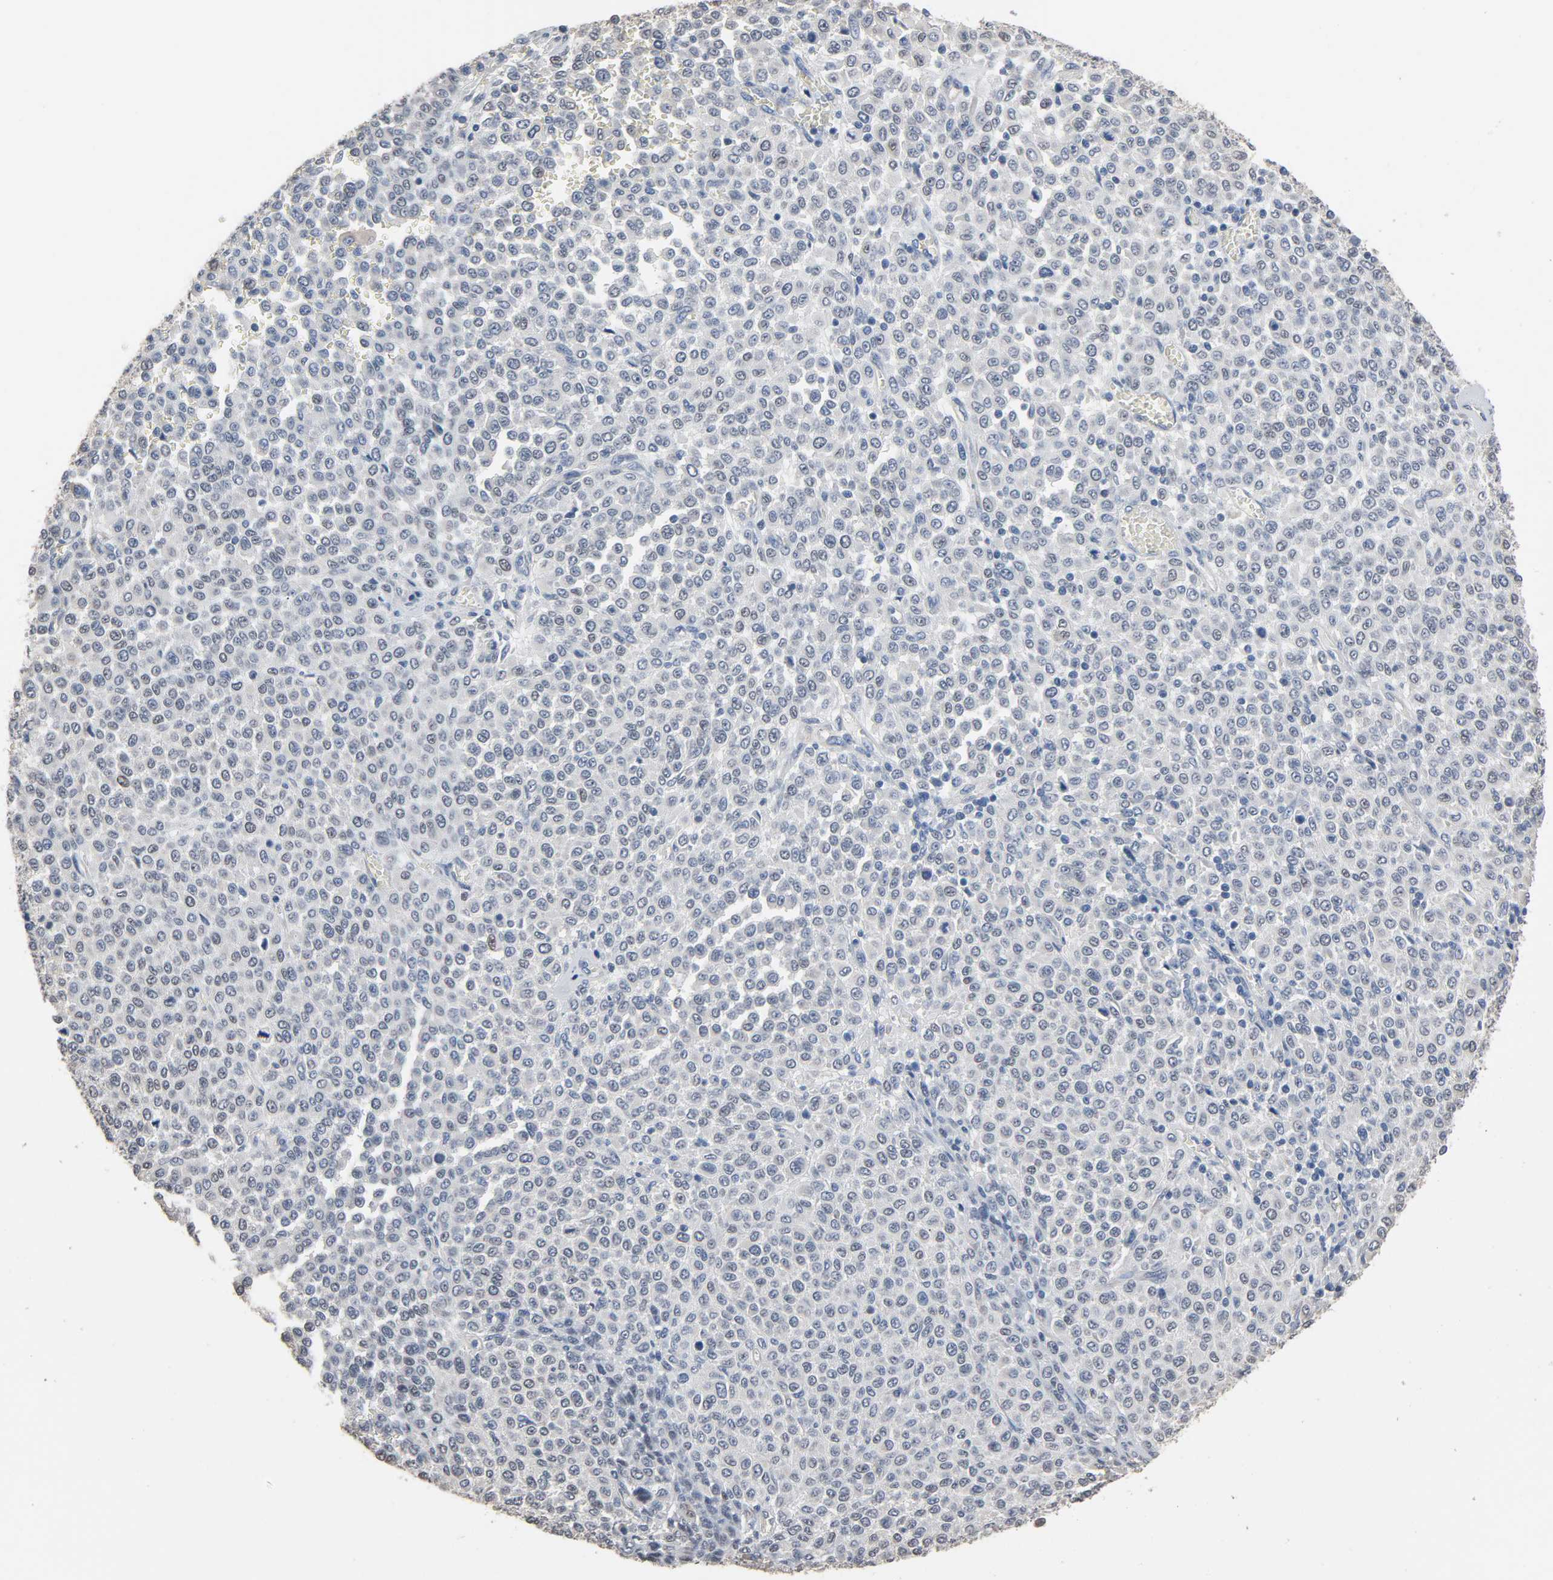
{"staining": {"intensity": "negative", "quantity": "none", "location": "none"}, "tissue": "melanoma", "cell_type": "Tumor cells", "image_type": "cancer", "snomed": [{"axis": "morphology", "description": "Malignant melanoma, Metastatic site"}, {"axis": "topography", "description": "Pancreas"}], "caption": "Melanoma was stained to show a protein in brown. There is no significant positivity in tumor cells.", "gene": "SOX6", "patient": {"sex": "female", "age": 30}}